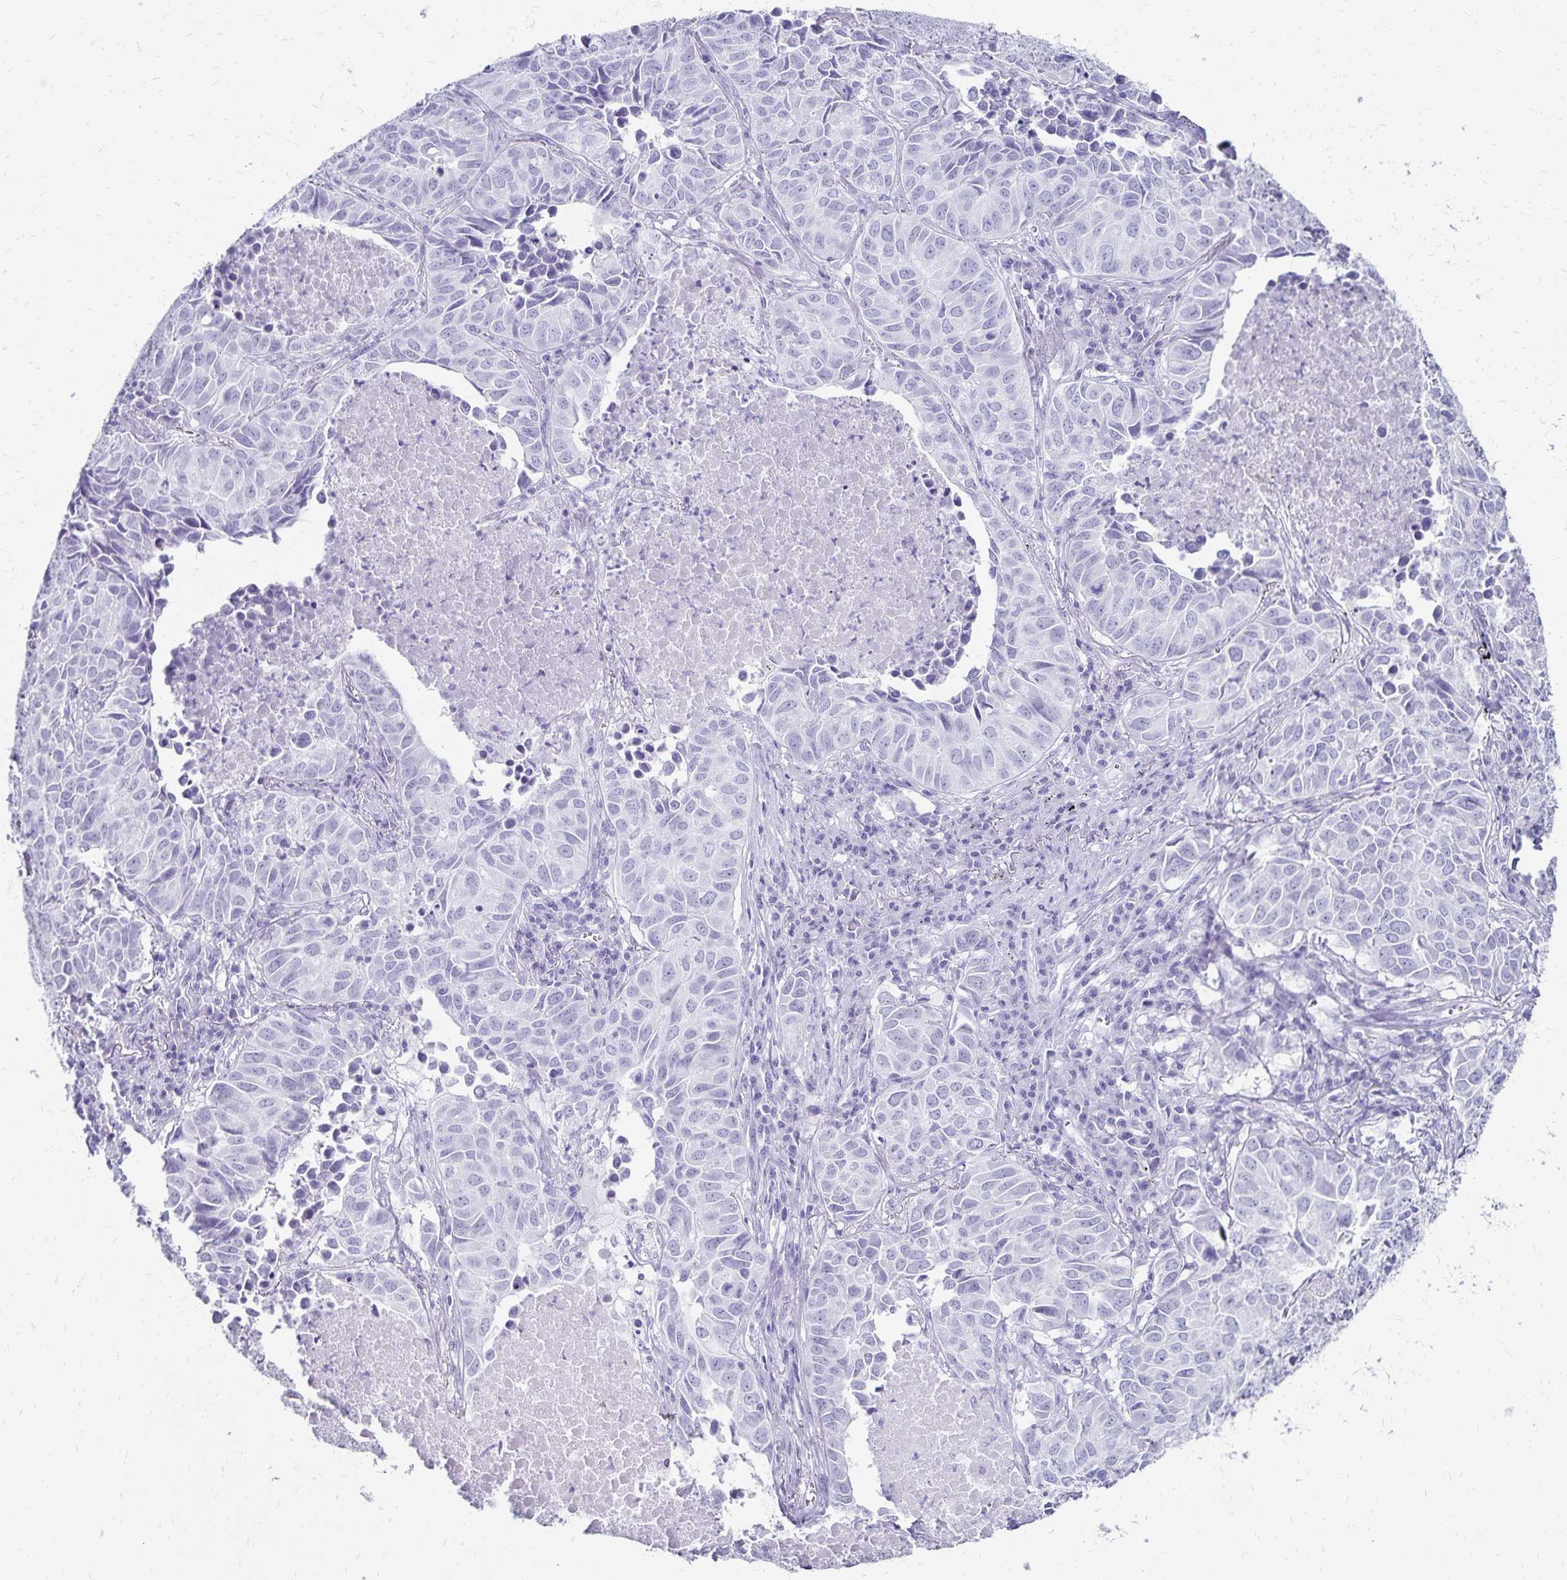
{"staining": {"intensity": "negative", "quantity": "none", "location": "none"}, "tissue": "lung cancer", "cell_type": "Tumor cells", "image_type": "cancer", "snomed": [{"axis": "morphology", "description": "Adenocarcinoma, NOS"}, {"axis": "topography", "description": "Lung"}], "caption": "This is an immunohistochemistry photomicrograph of adenocarcinoma (lung). There is no expression in tumor cells.", "gene": "GIP", "patient": {"sex": "female", "age": 50}}